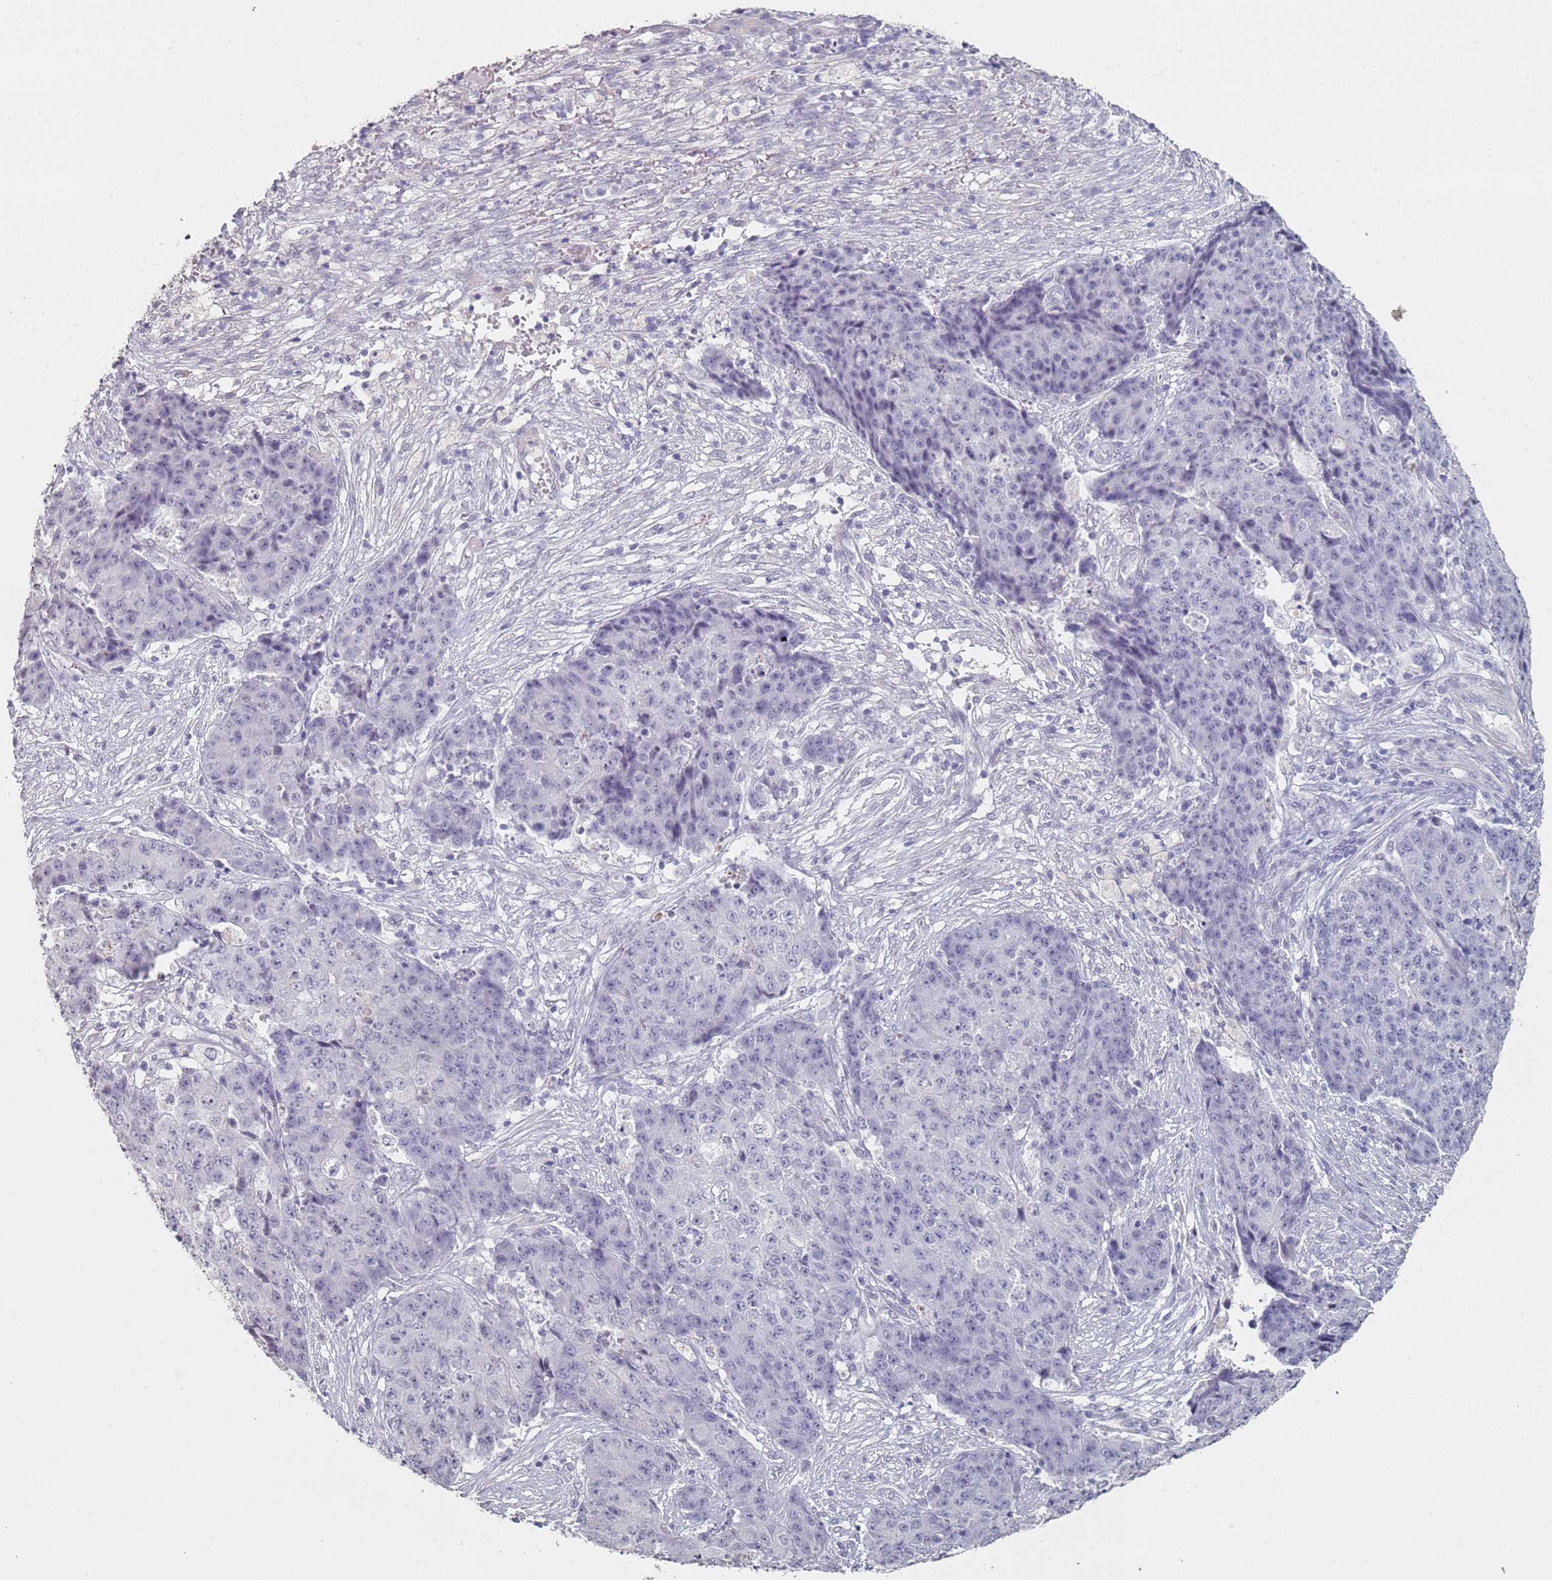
{"staining": {"intensity": "negative", "quantity": "none", "location": "none"}, "tissue": "ovarian cancer", "cell_type": "Tumor cells", "image_type": "cancer", "snomed": [{"axis": "morphology", "description": "Carcinoma, endometroid"}, {"axis": "topography", "description": "Ovary"}], "caption": "Tumor cells are negative for protein expression in human endometroid carcinoma (ovarian).", "gene": "DNAH11", "patient": {"sex": "female", "age": 42}}